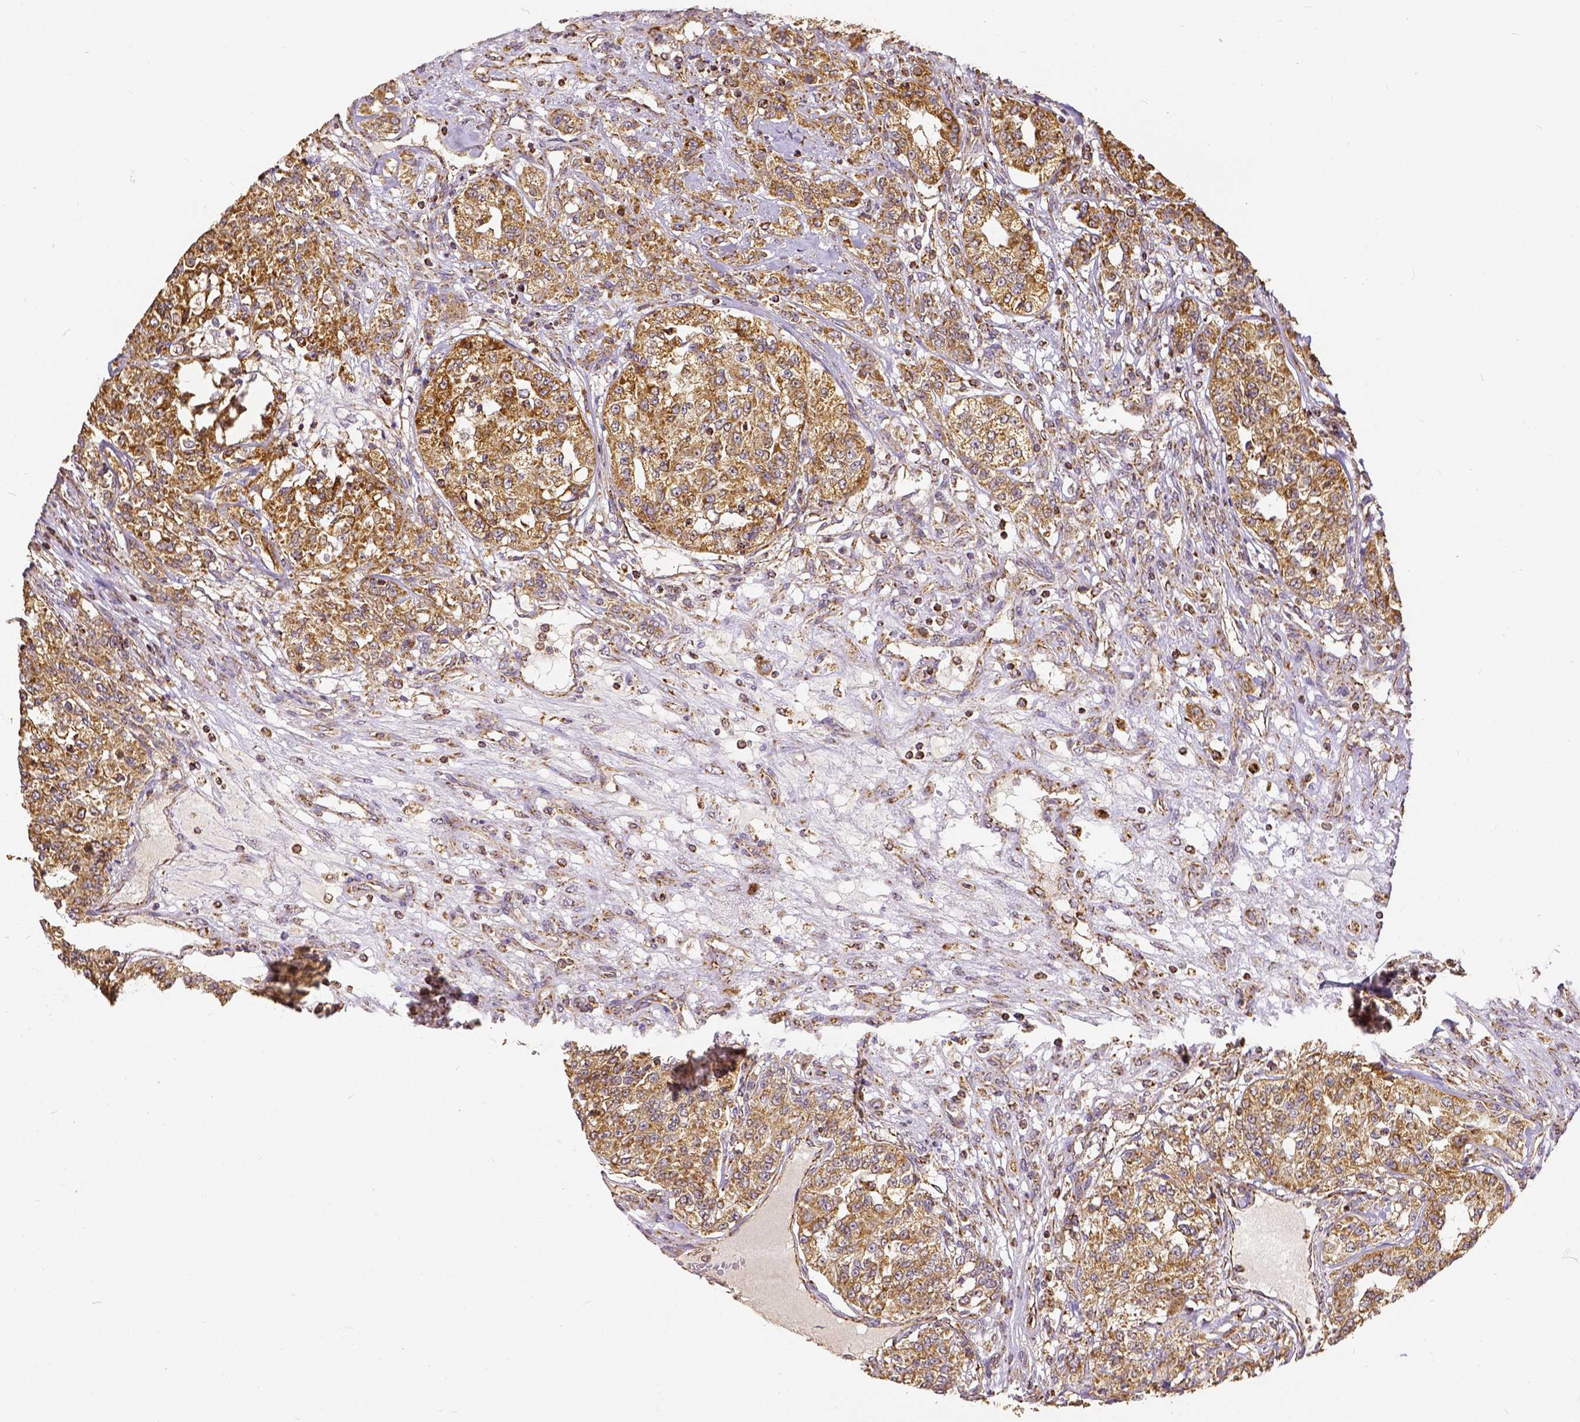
{"staining": {"intensity": "moderate", "quantity": ">75%", "location": "cytoplasmic/membranous"}, "tissue": "renal cancer", "cell_type": "Tumor cells", "image_type": "cancer", "snomed": [{"axis": "morphology", "description": "Adenocarcinoma, NOS"}, {"axis": "topography", "description": "Kidney"}], "caption": "Brown immunohistochemical staining in human adenocarcinoma (renal) displays moderate cytoplasmic/membranous expression in about >75% of tumor cells. Using DAB (brown) and hematoxylin (blue) stains, captured at high magnification using brightfield microscopy.", "gene": "SDHB", "patient": {"sex": "female", "age": 63}}